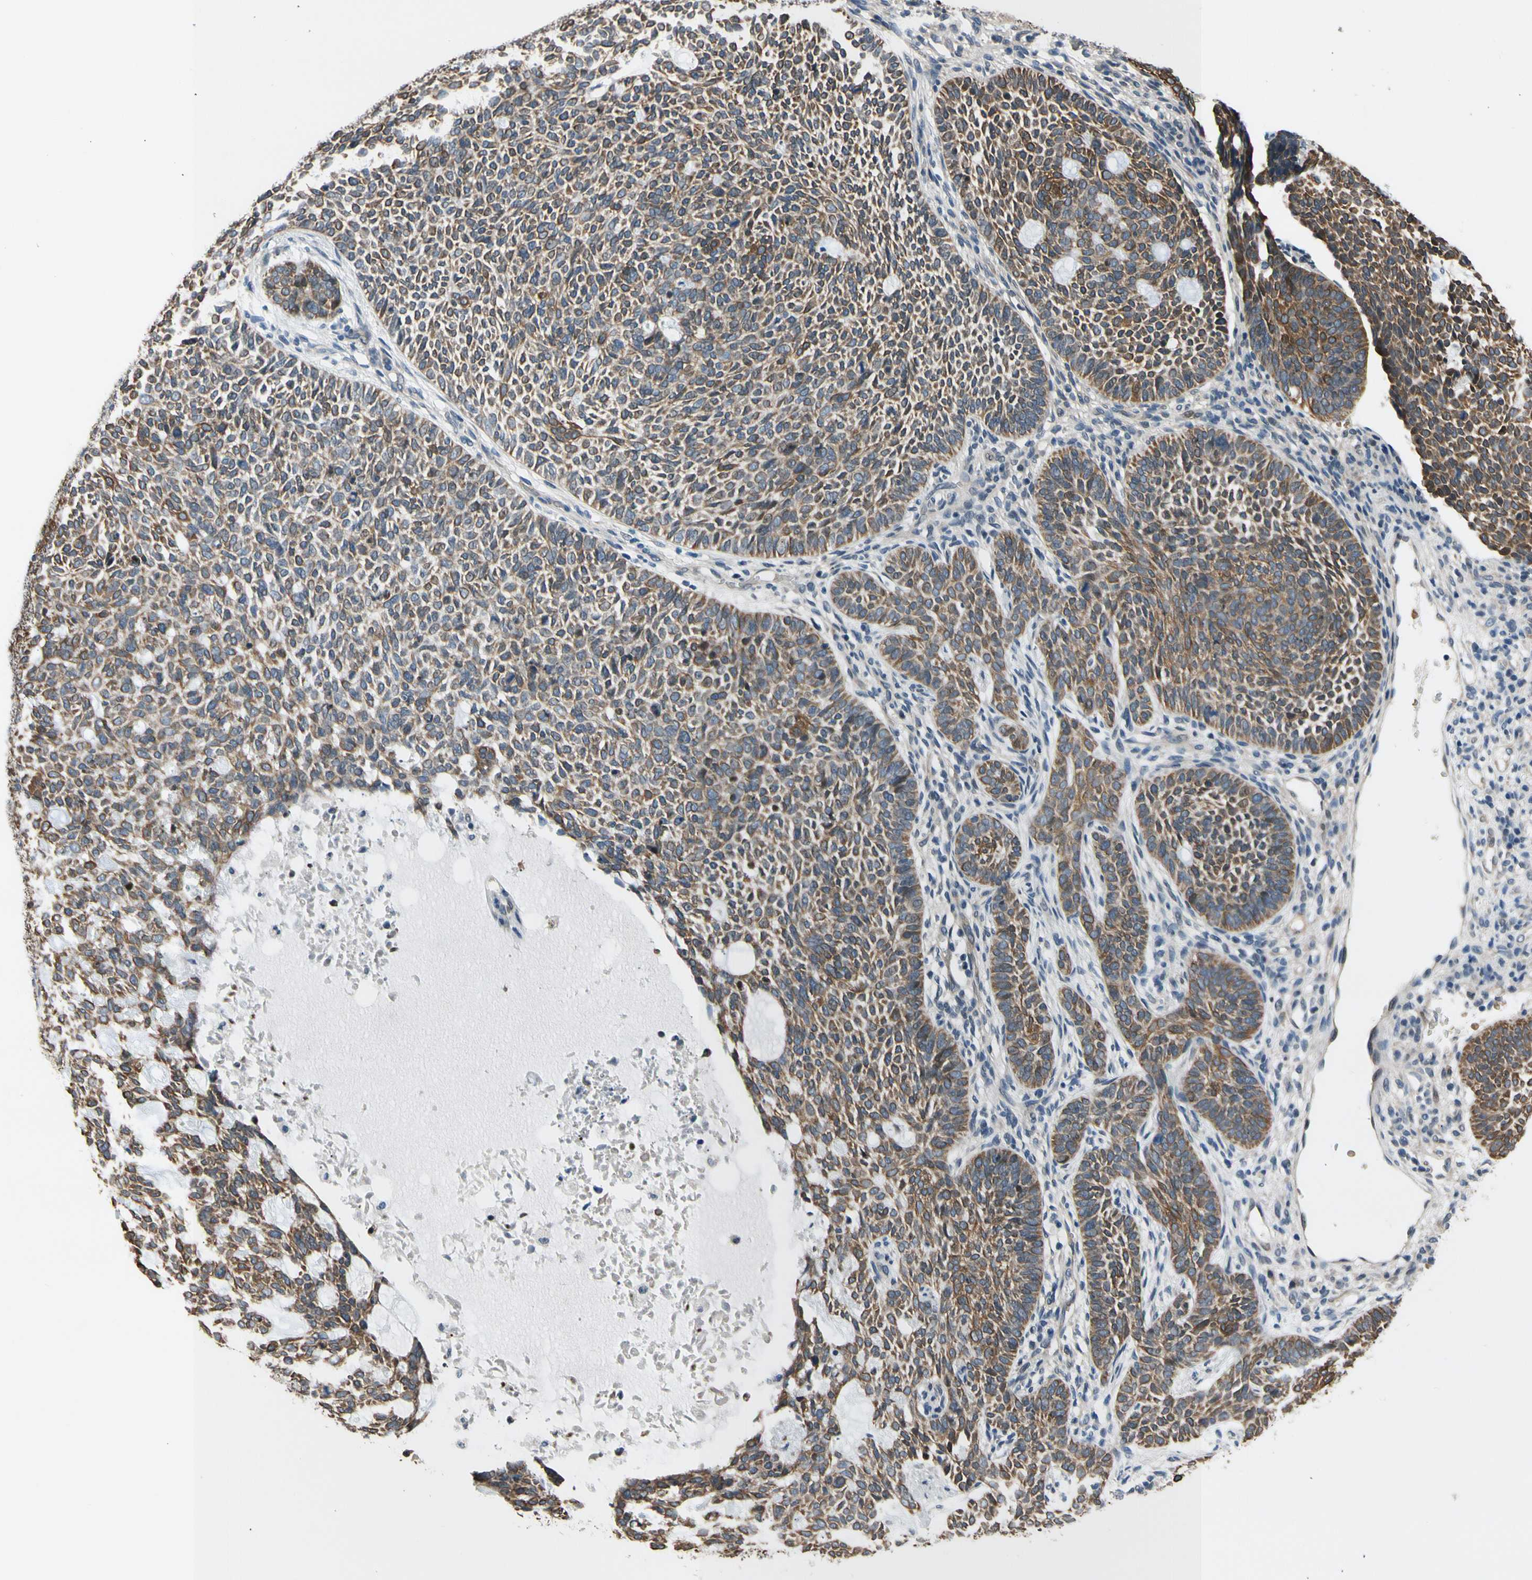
{"staining": {"intensity": "moderate", "quantity": ">75%", "location": "cytoplasmic/membranous"}, "tissue": "skin cancer", "cell_type": "Tumor cells", "image_type": "cancer", "snomed": [{"axis": "morphology", "description": "Basal cell carcinoma"}, {"axis": "topography", "description": "Skin"}], "caption": "The photomicrograph exhibits staining of skin cancer (basal cell carcinoma), revealing moderate cytoplasmic/membranous protein positivity (brown color) within tumor cells. The staining is performed using DAB brown chromogen to label protein expression. The nuclei are counter-stained blue using hematoxylin.", "gene": "ZNF184", "patient": {"sex": "male", "age": 87}}